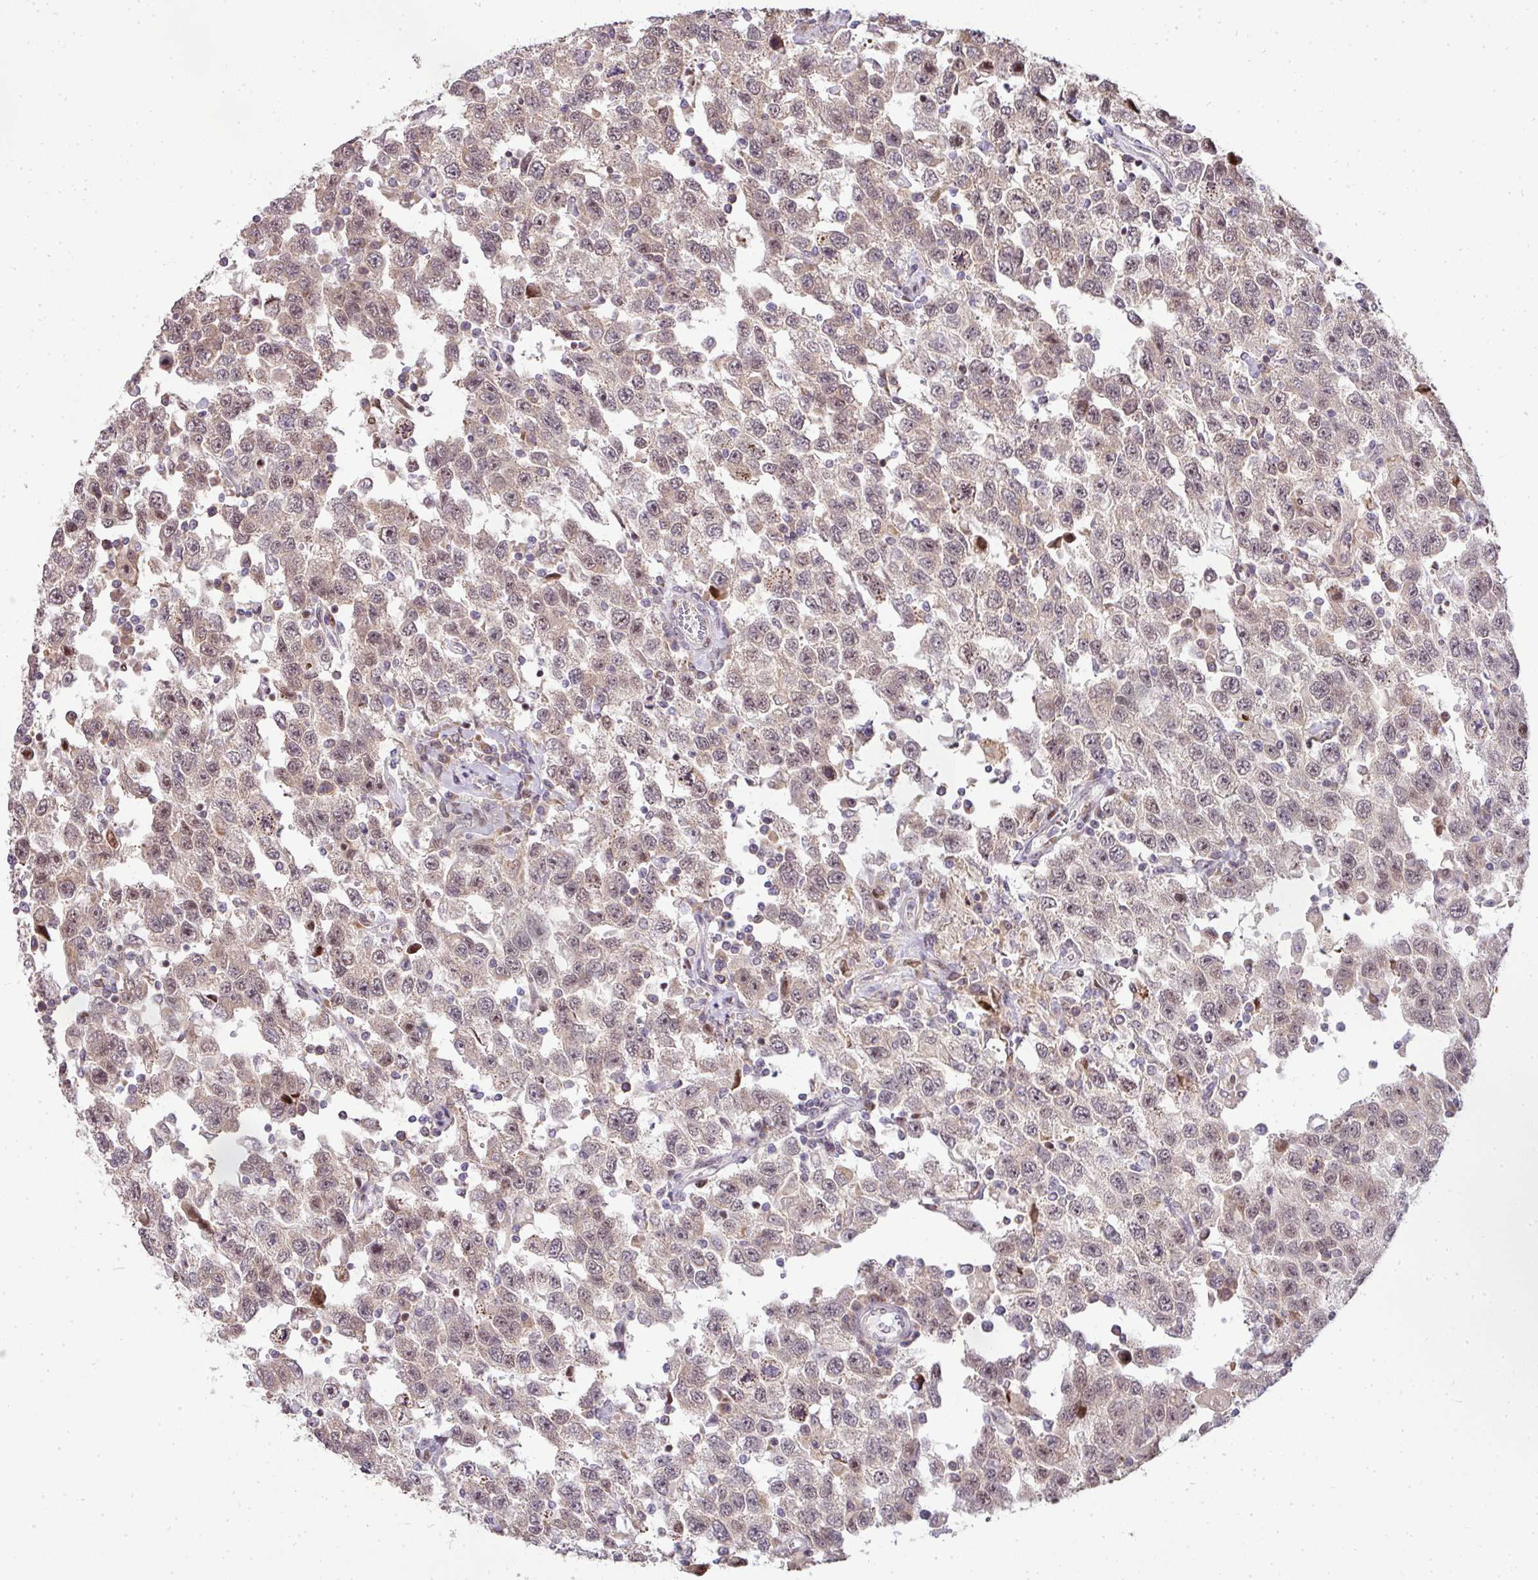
{"staining": {"intensity": "weak", "quantity": ">75%", "location": "cytoplasmic/membranous,nuclear"}, "tissue": "testis cancer", "cell_type": "Tumor cells", "image_type": "cancer", "snomed": [{"axis": "morphology", "description": "Seminoma, NOS"}, {"axis": "topography", "description": "Testis"}], "caption": "IHC histopathology image of seminoma (testis) stained for a protein (brown), which exhibits low levels of weak cytoplasmic/membranous and nuclear expression in approximately >75% of tumor cells.", "gene": "PATZ1", "patient": {"sex": "male", "age": 41}}